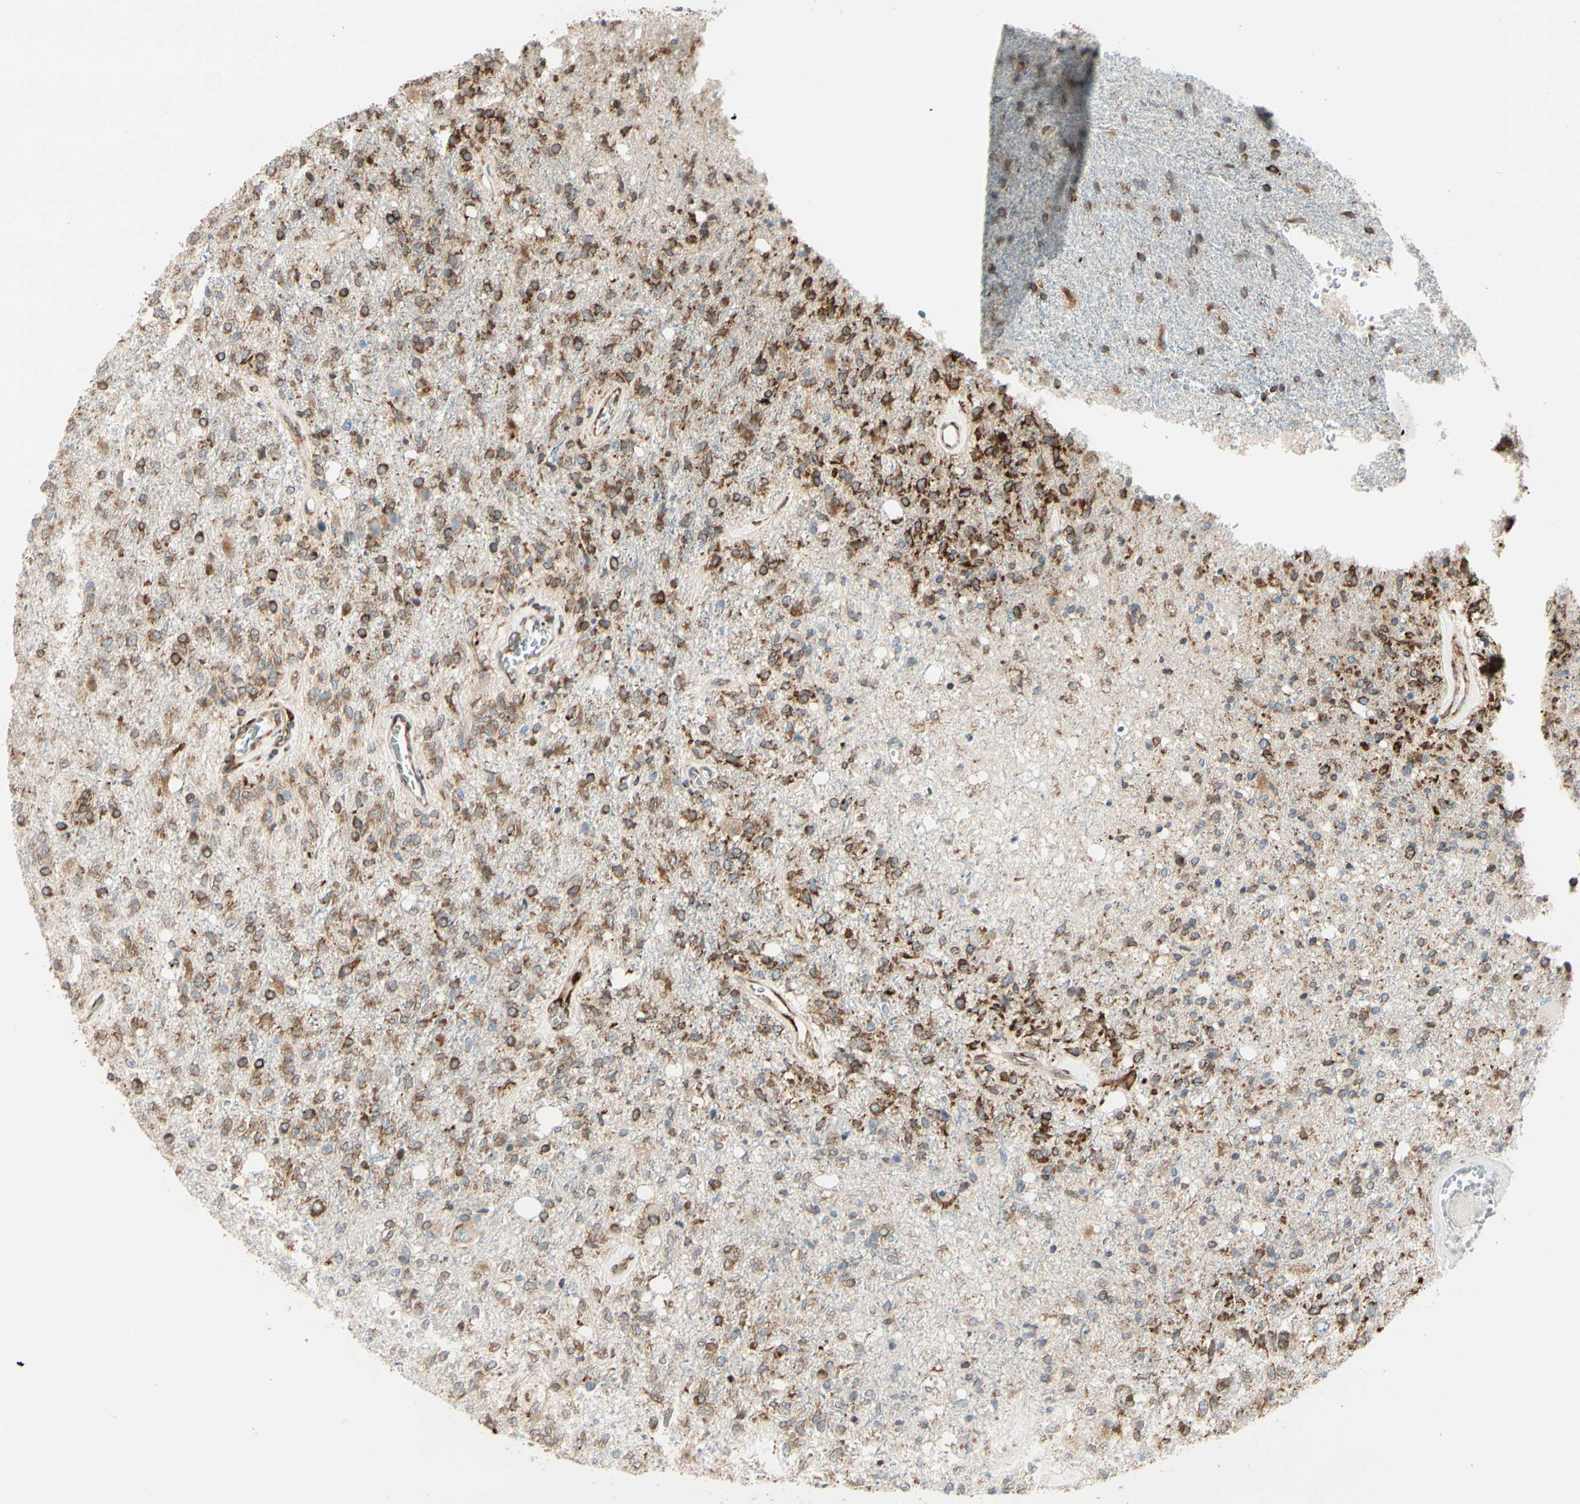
{"staining": {"intensity": "strong", "quantity": ">75%", "location": "cytoplasmic/membranous"}, "tissue": "glioma", "cell_type": "Tumor cells", "image_type": "cancer", "snomed": [{"axis": "morphology", "description": "Normal tissue, NOS"}, {"axis": "morphology", "description": "Glioma, malignant, High grade"}, {"axis": "topography", "description": "Cerebral cortex"}], "caption": "There is high levels of strong cytoplasmic/membranous expression in tumor cells of glioma, as demonstrated by immunohistochemical staining (brown color).", "gene": "RRBP1", "patient": {"sex": "male", "age": 77}}